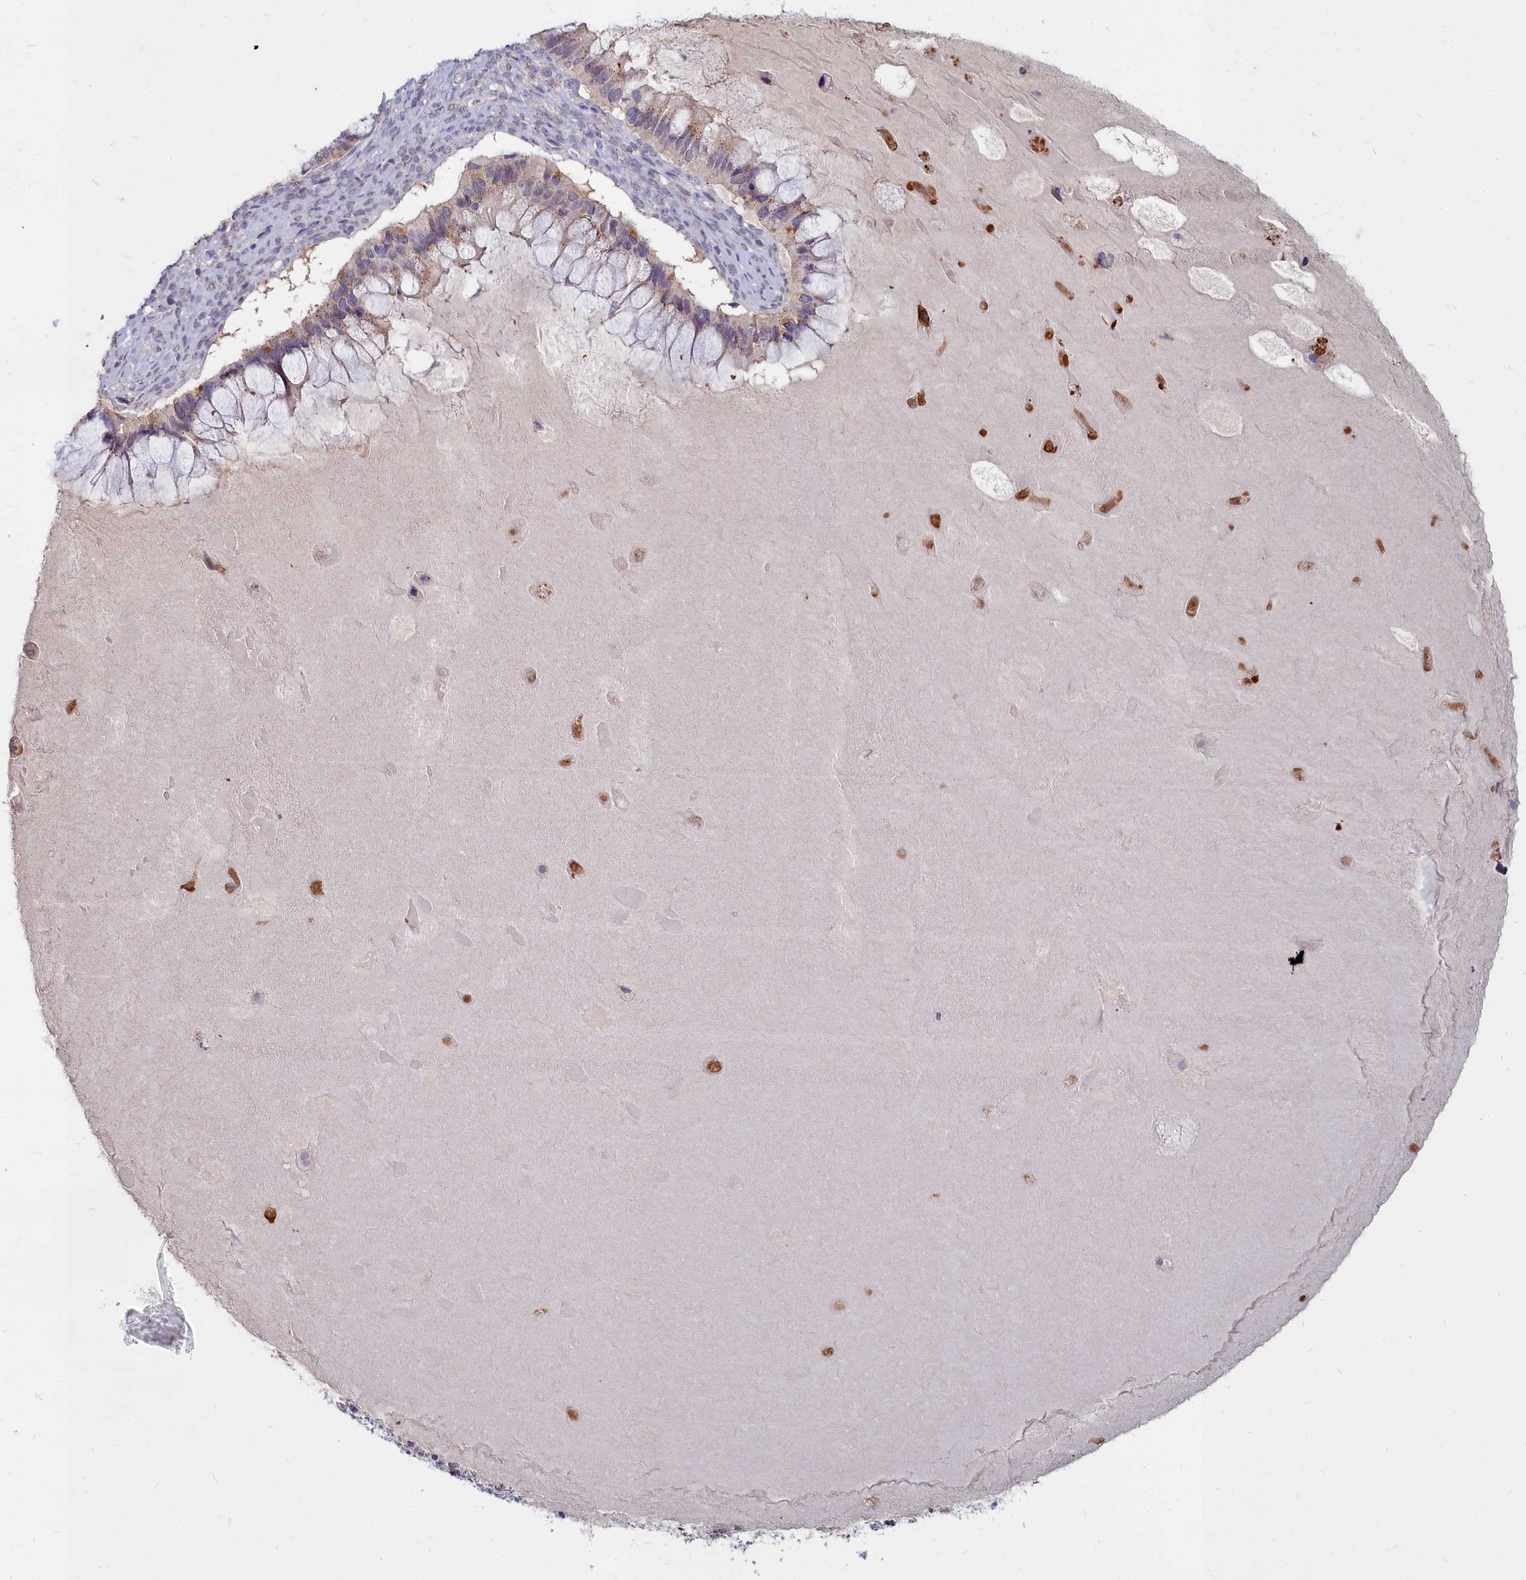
{"staining": {"intensity": "weak", "quantity": "25%-75%", "location": "cytoplasmic/membranous"}, "tissue": "ovarian cancer", "cell_type": "Tumor cells", "image_type": "cancer", "snomed": [{"axis": "morphology", "description": "Cystadenocarcinoma, mucinous, NOS"}, {"axis": "topography", "description": "Ovary"}], "caption": "A histopathology image of human ovarian cancer stained for a protein shows weak cytoplasmic/membranous brown staining in tumor cells. (Brightfield microscopy of DAB IHC at high magnification).", "gene": "NOXA1", "patient": {"sex": "female", "age": 61}}